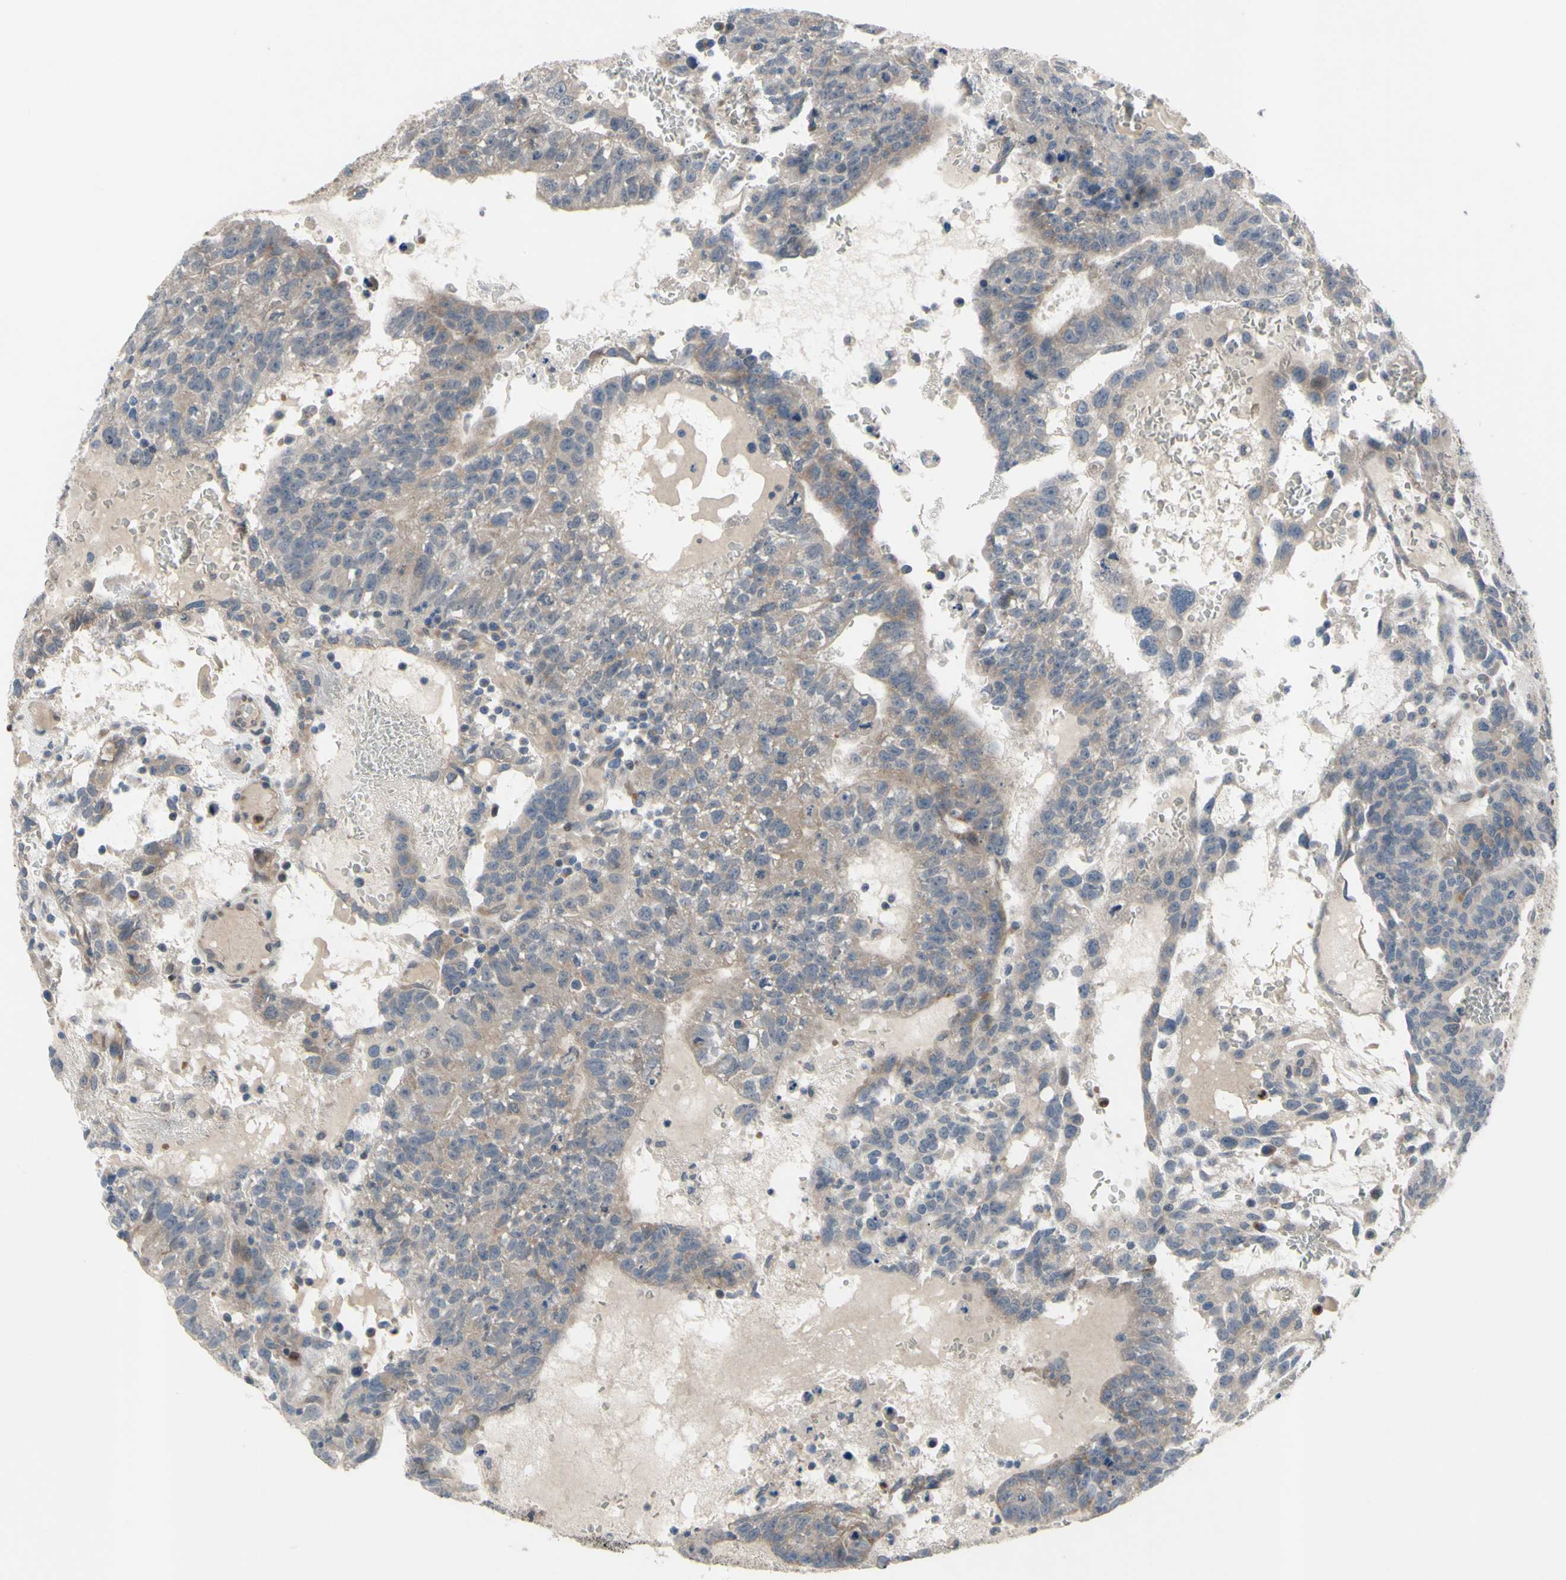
{"staining": {"intensity": "moderate", "quantity": ">75%", "location": "nuclear"}, "tissue": "testis cancer", "cell_type": "Tumor cells", "image_type": "cancer", "snomed": [{"axis": "morphology", "description": "Seminoma, NOS"}, {"axis": "morphology", "description": "Carcinoma, Embryonal, NOS"}, {"axis": "topography", "description": "Testis"}], "caption": "Immunohistochemical staining of human seminoma (testis) shows moderate nuclear protein expression in approximately >75% of tumor cells.", "gene": "GRAMD2B", "patient": {"sex": "male", "age": 52}}